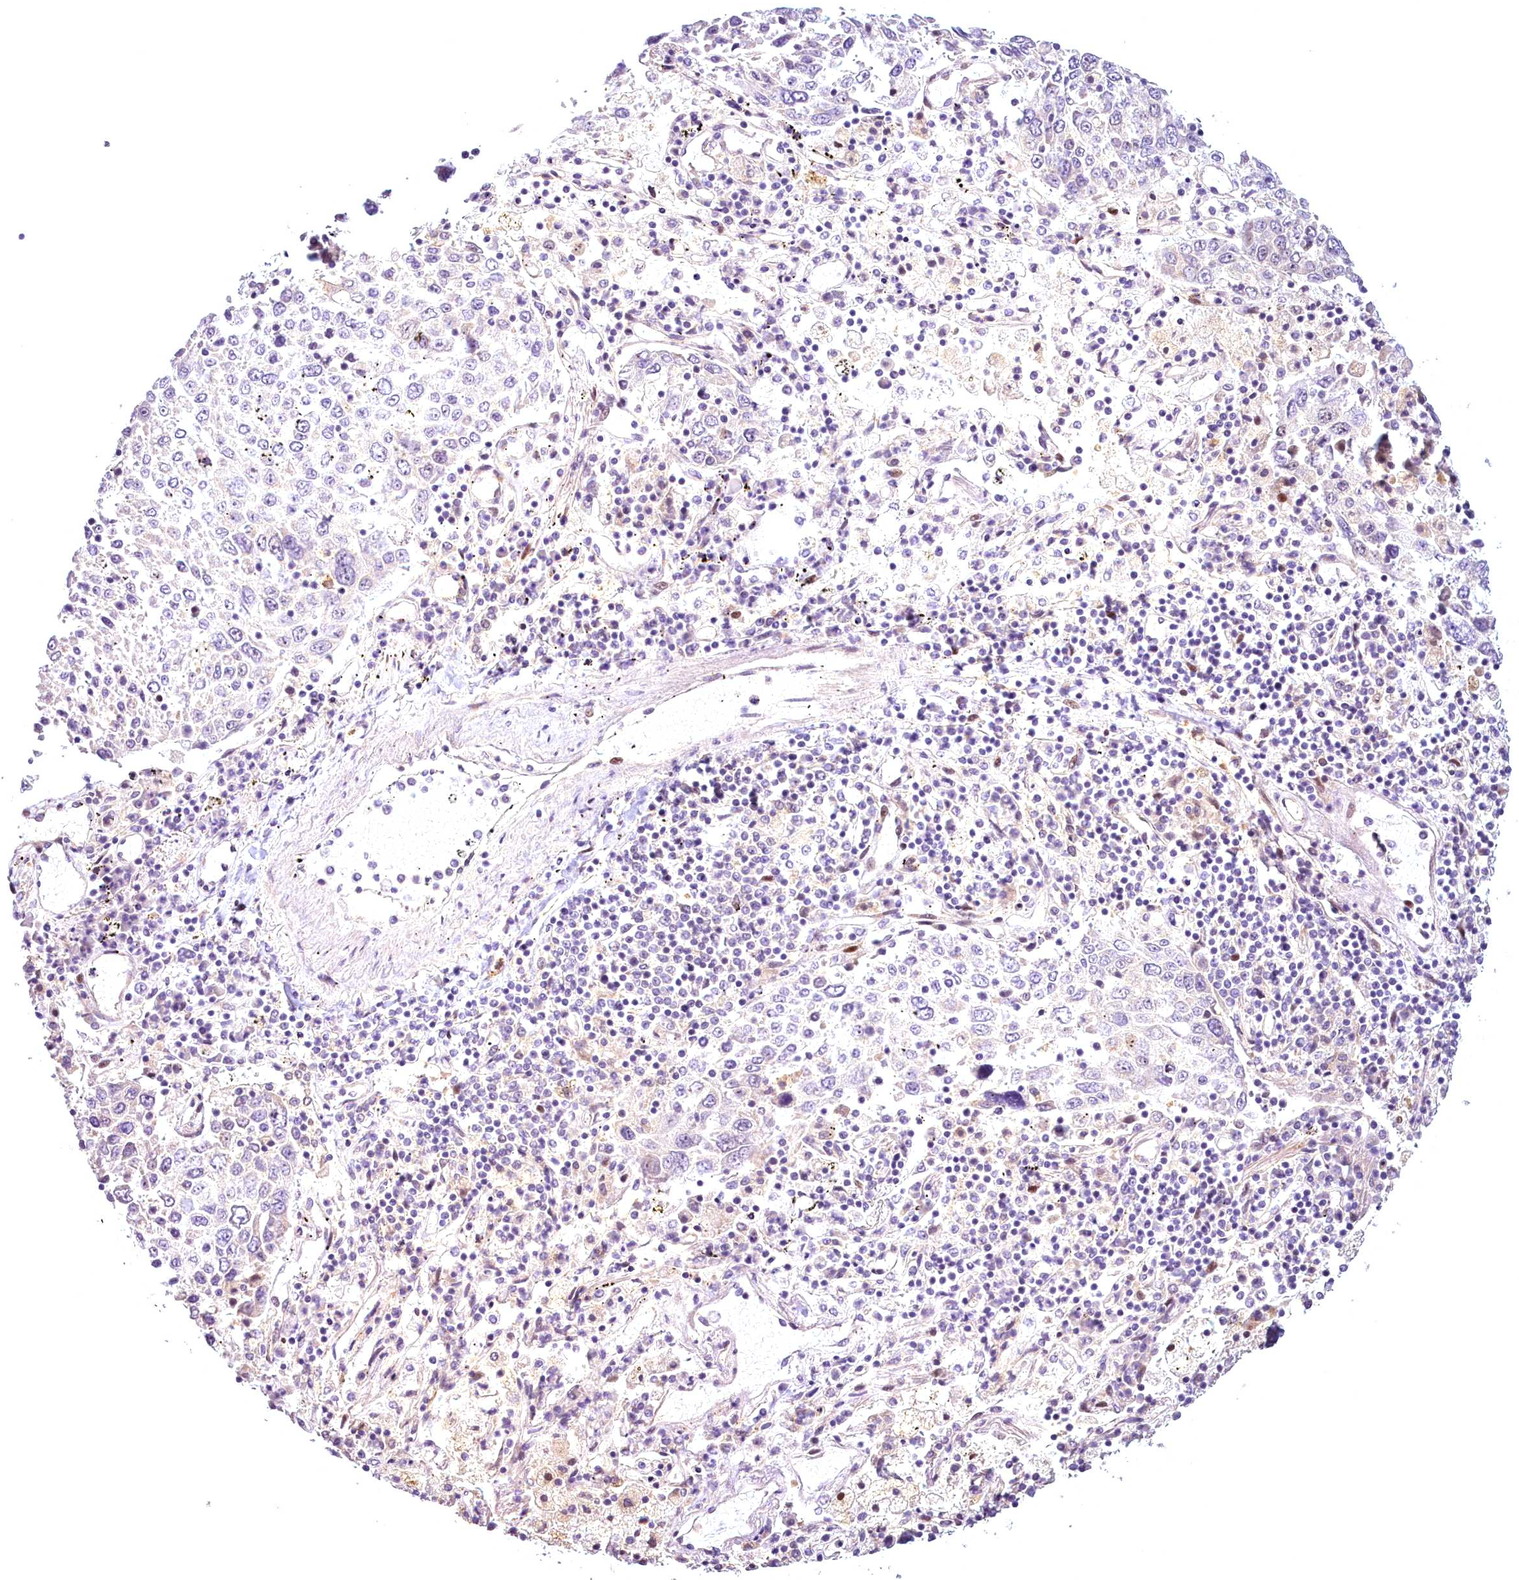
{"staining": {"intensity": "negative", "quantity": "none", "location": "none"}, "tissue": "lung cancer", "cell_type": "Tumor cells", "image_type": "cancer", "snomed": [{"axis": "morphology", "description": "Squamous cell carcinoma, NOS"}, {"axis": "topography", "description": "Lung"}], "caption": "A high-resolution micrograph shows immunohistochemistry staining of squamous cell carcinoma (lung), which reveals no significant positivity in tumor cells.", "gene": "AP1M1", "patient": {"sex": "male", "age": 65}}